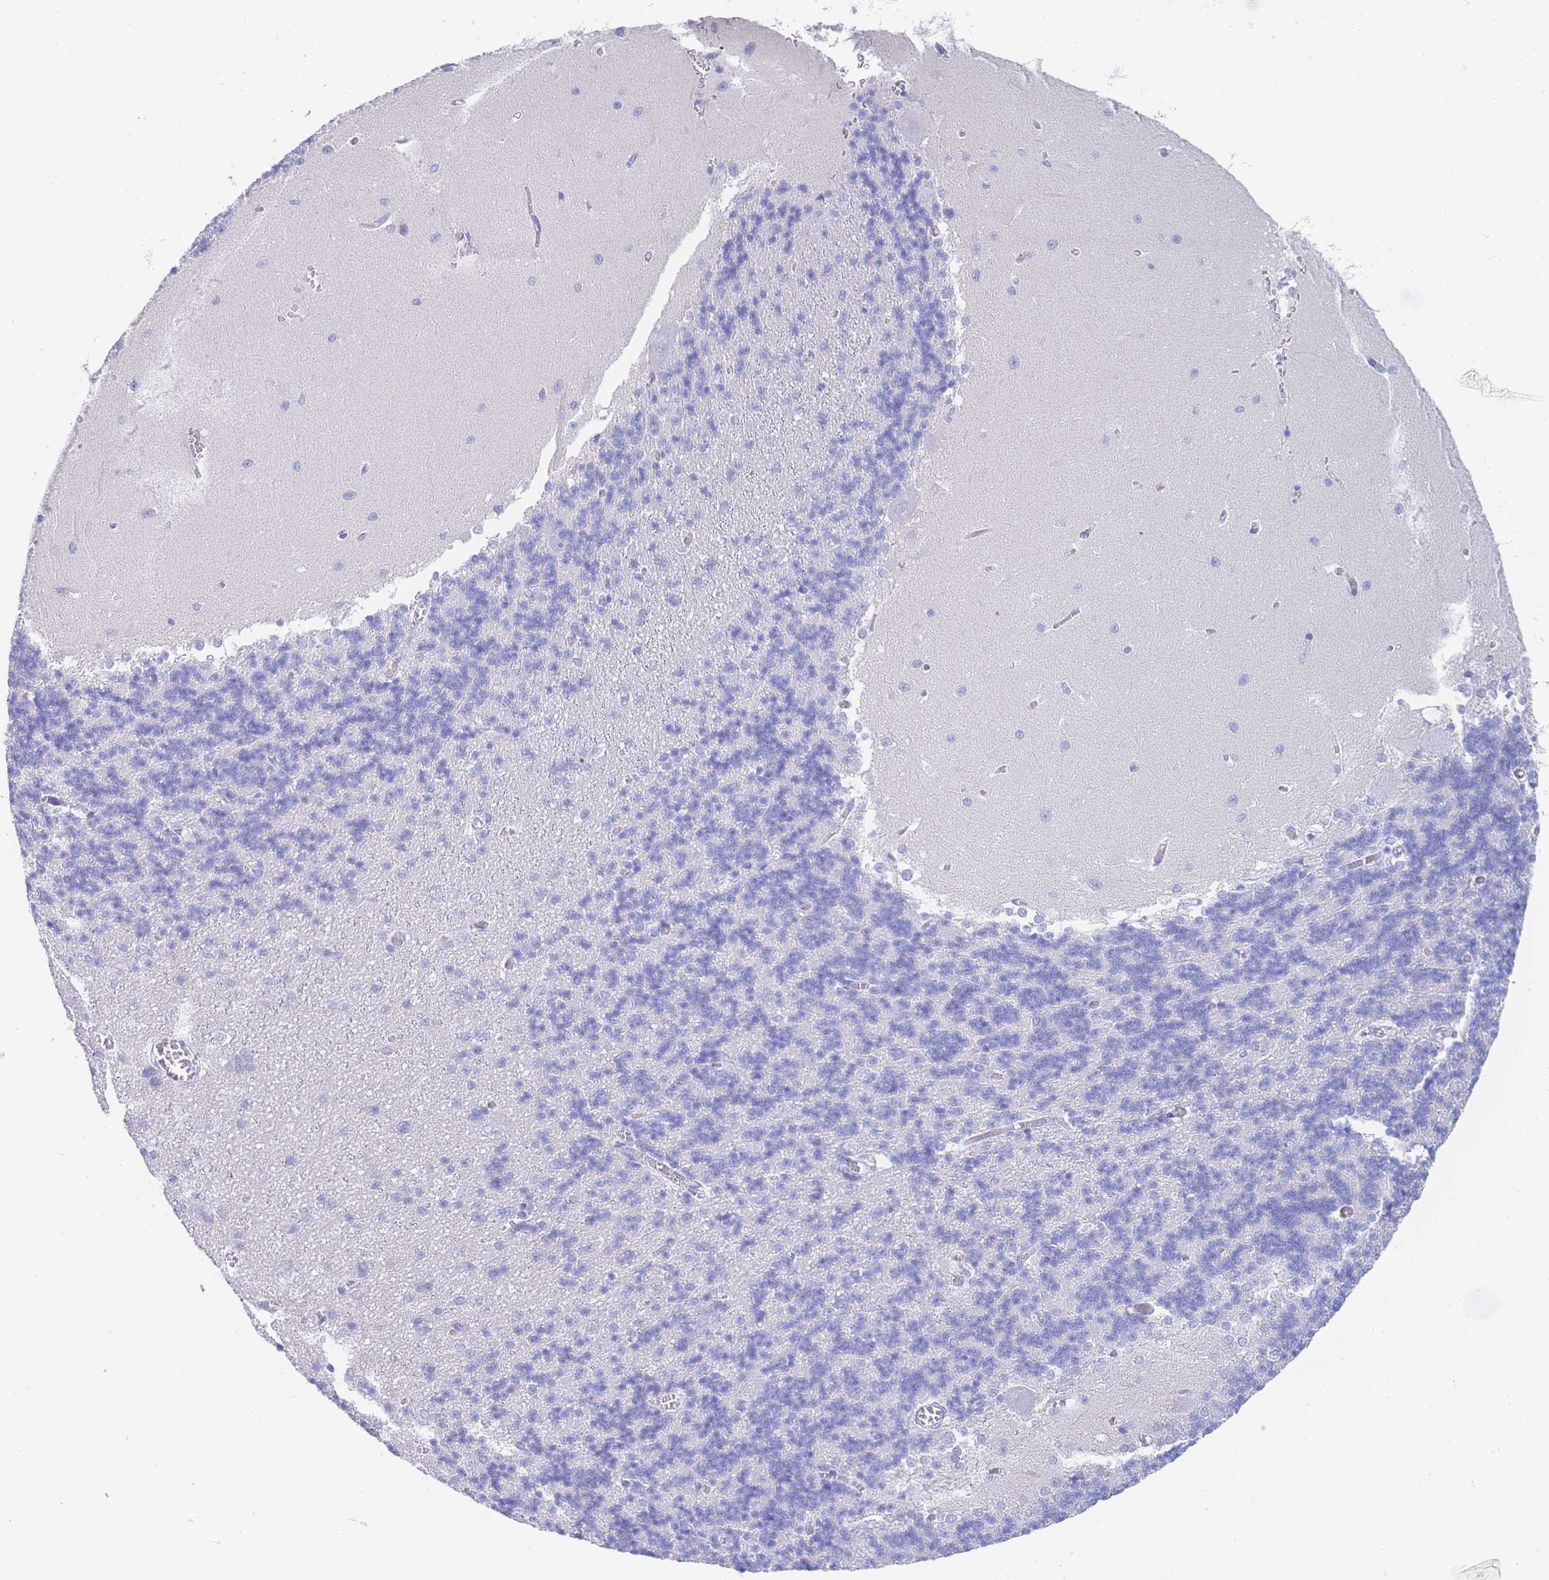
{"staining": {"intensity": "negative", "quantity": "none", "location": "none"}, "tissue": "cerebellum", "cell_type": "Cells in granular layer", "image_type": "normal", "snomed": [{"axis": "morphology", "description": "Normal tissue, NOS"}, {"axis": "topography", "description": "Cerebellum"}], "caption": "A high-resolution photomicrograph shows immunohistochemistry (IHC) staining of benign cerebellum, which demonstrates no significant staining in cells in granular layer.", "gene": "LZTFL1", "patient": {"sex": "male", "age": 37}}